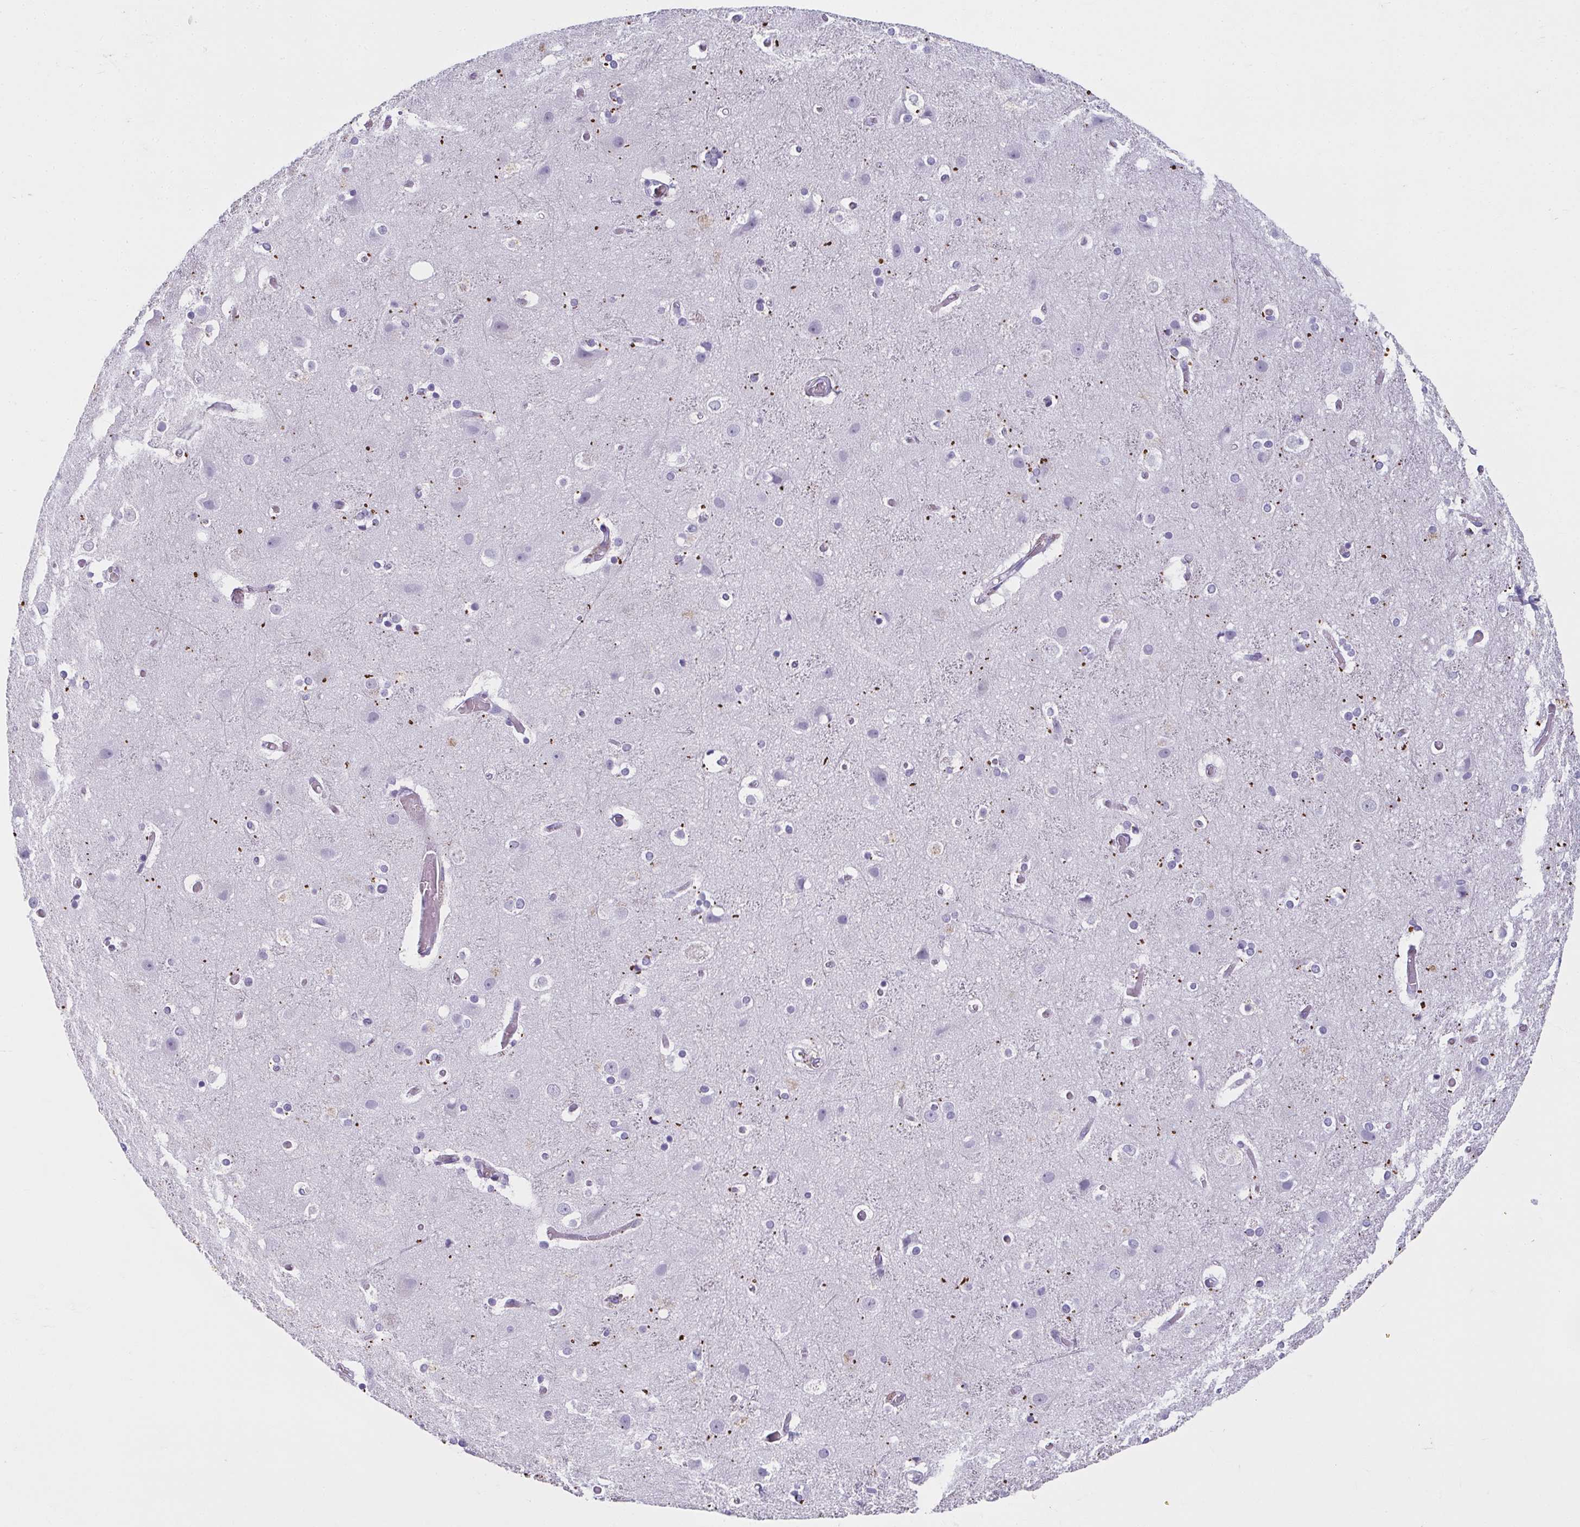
{"staining": {"intensity": "negative", "quantity": "none", "location": "none"}, "tissue": "cerebral cortex", "cell_type": "Endothelial cells", "image_type": "normal", "snomed": [{"axis": "morphology", "description": "Normal tissue, NOS"}, {"axis": "topography", "description": "Cerebral cortex"}], "caption": "Immunohistochemical staining of normal cerebral cortex exhibits no significant staining in endothelial cells.", "gene": "MOBP", "patient": {"sex": "female", "age": 52}}